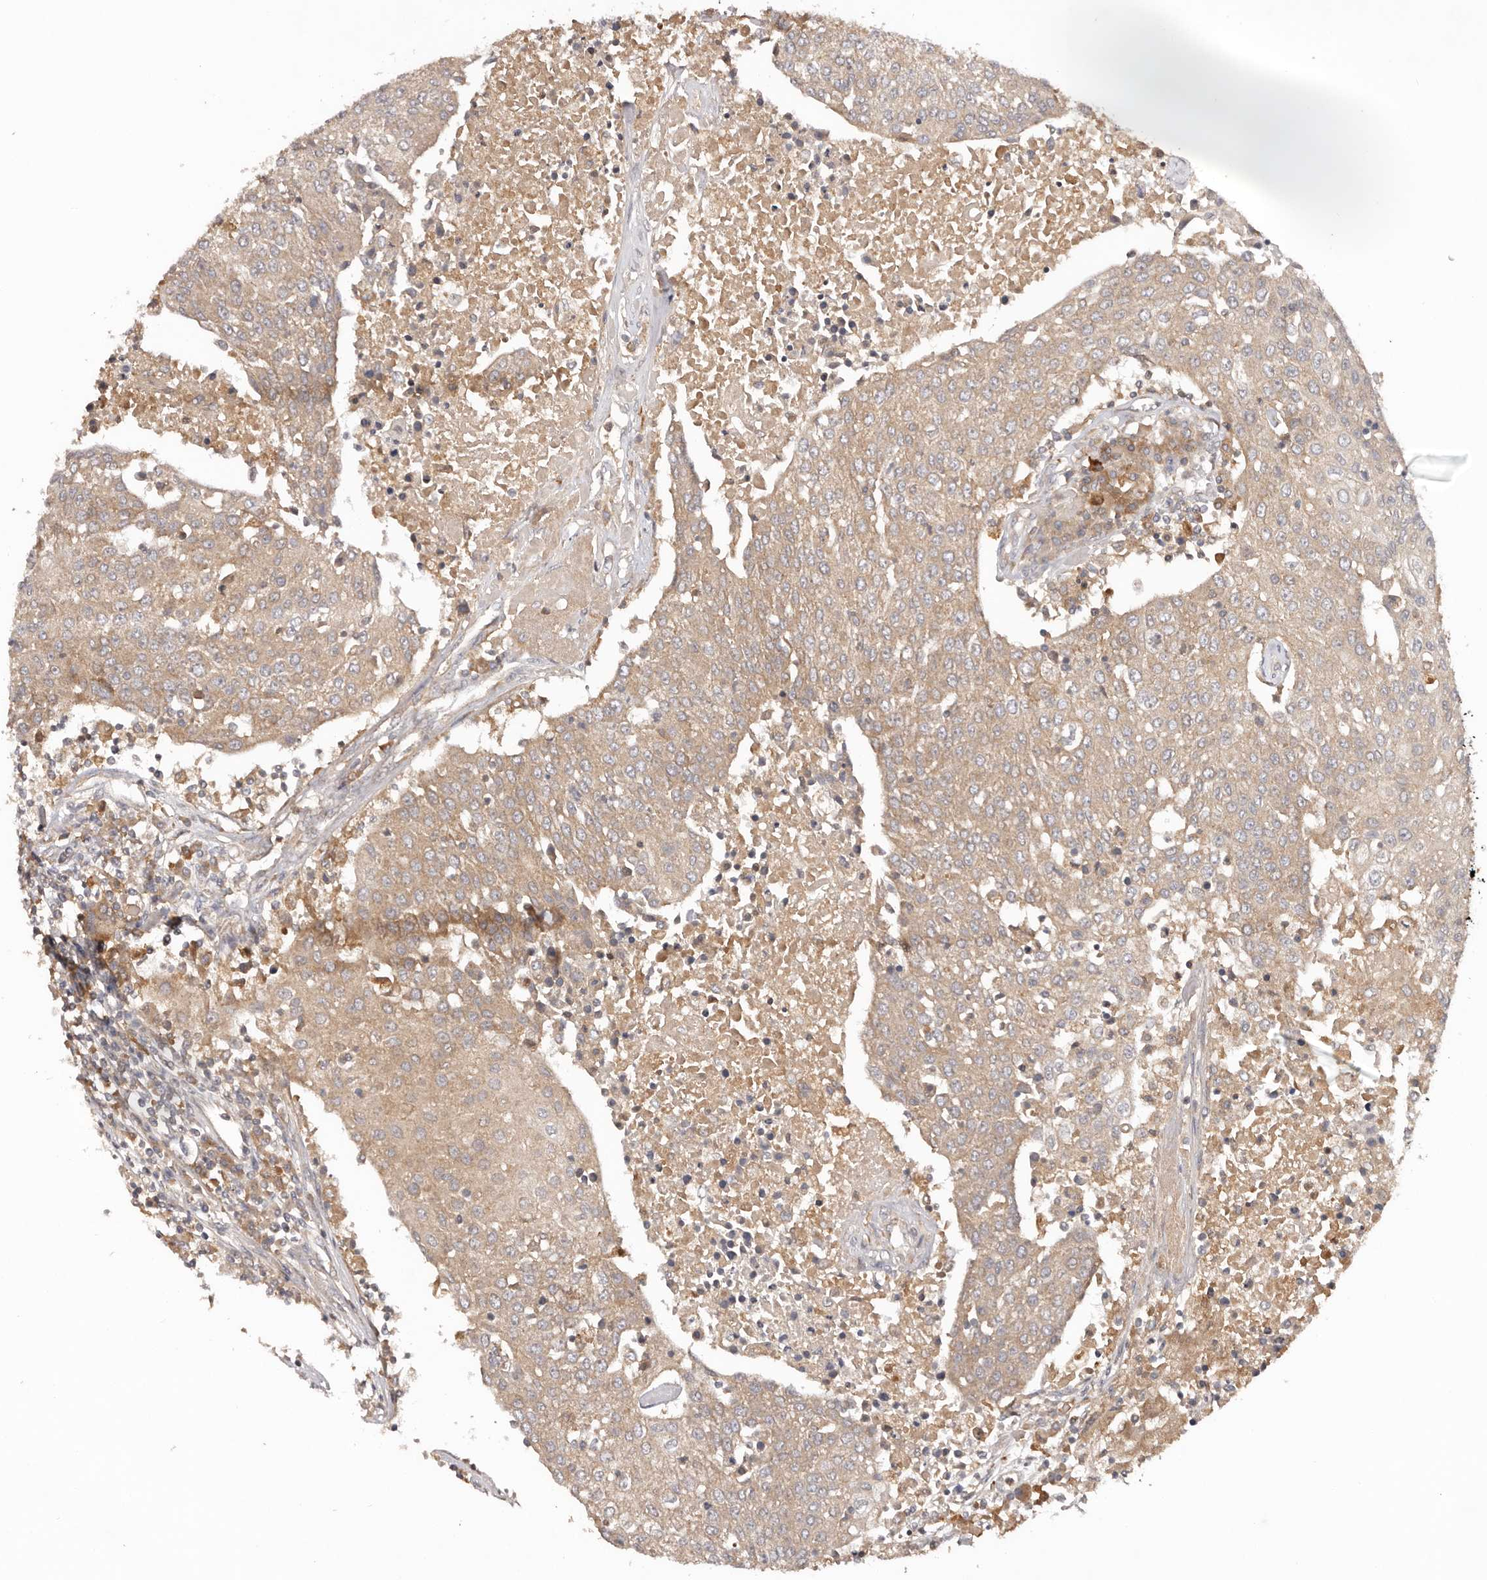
{"staining": {"intensity": "weak", "quantity": ">75%", "location": "cytoplasmic/membranous"}, "tissue": "urothelial cancer", "cell_type": "Tumor cells", "image_type": "cancer", "snomed": [{"axis": "morphology", "description": "Urothelial carcinoma, High grade"}, {"axis": "topography", "description": "Urinary bladder"}], "caption": "Immunohistochemical staining of high-grade urothelial carcinoma displays low levels of weak cytoplasmic/membranous protein expression in approximately >75% of tumor cells.", "gene": "PKIB", "patient": {"sex": "female", "age": 85}}